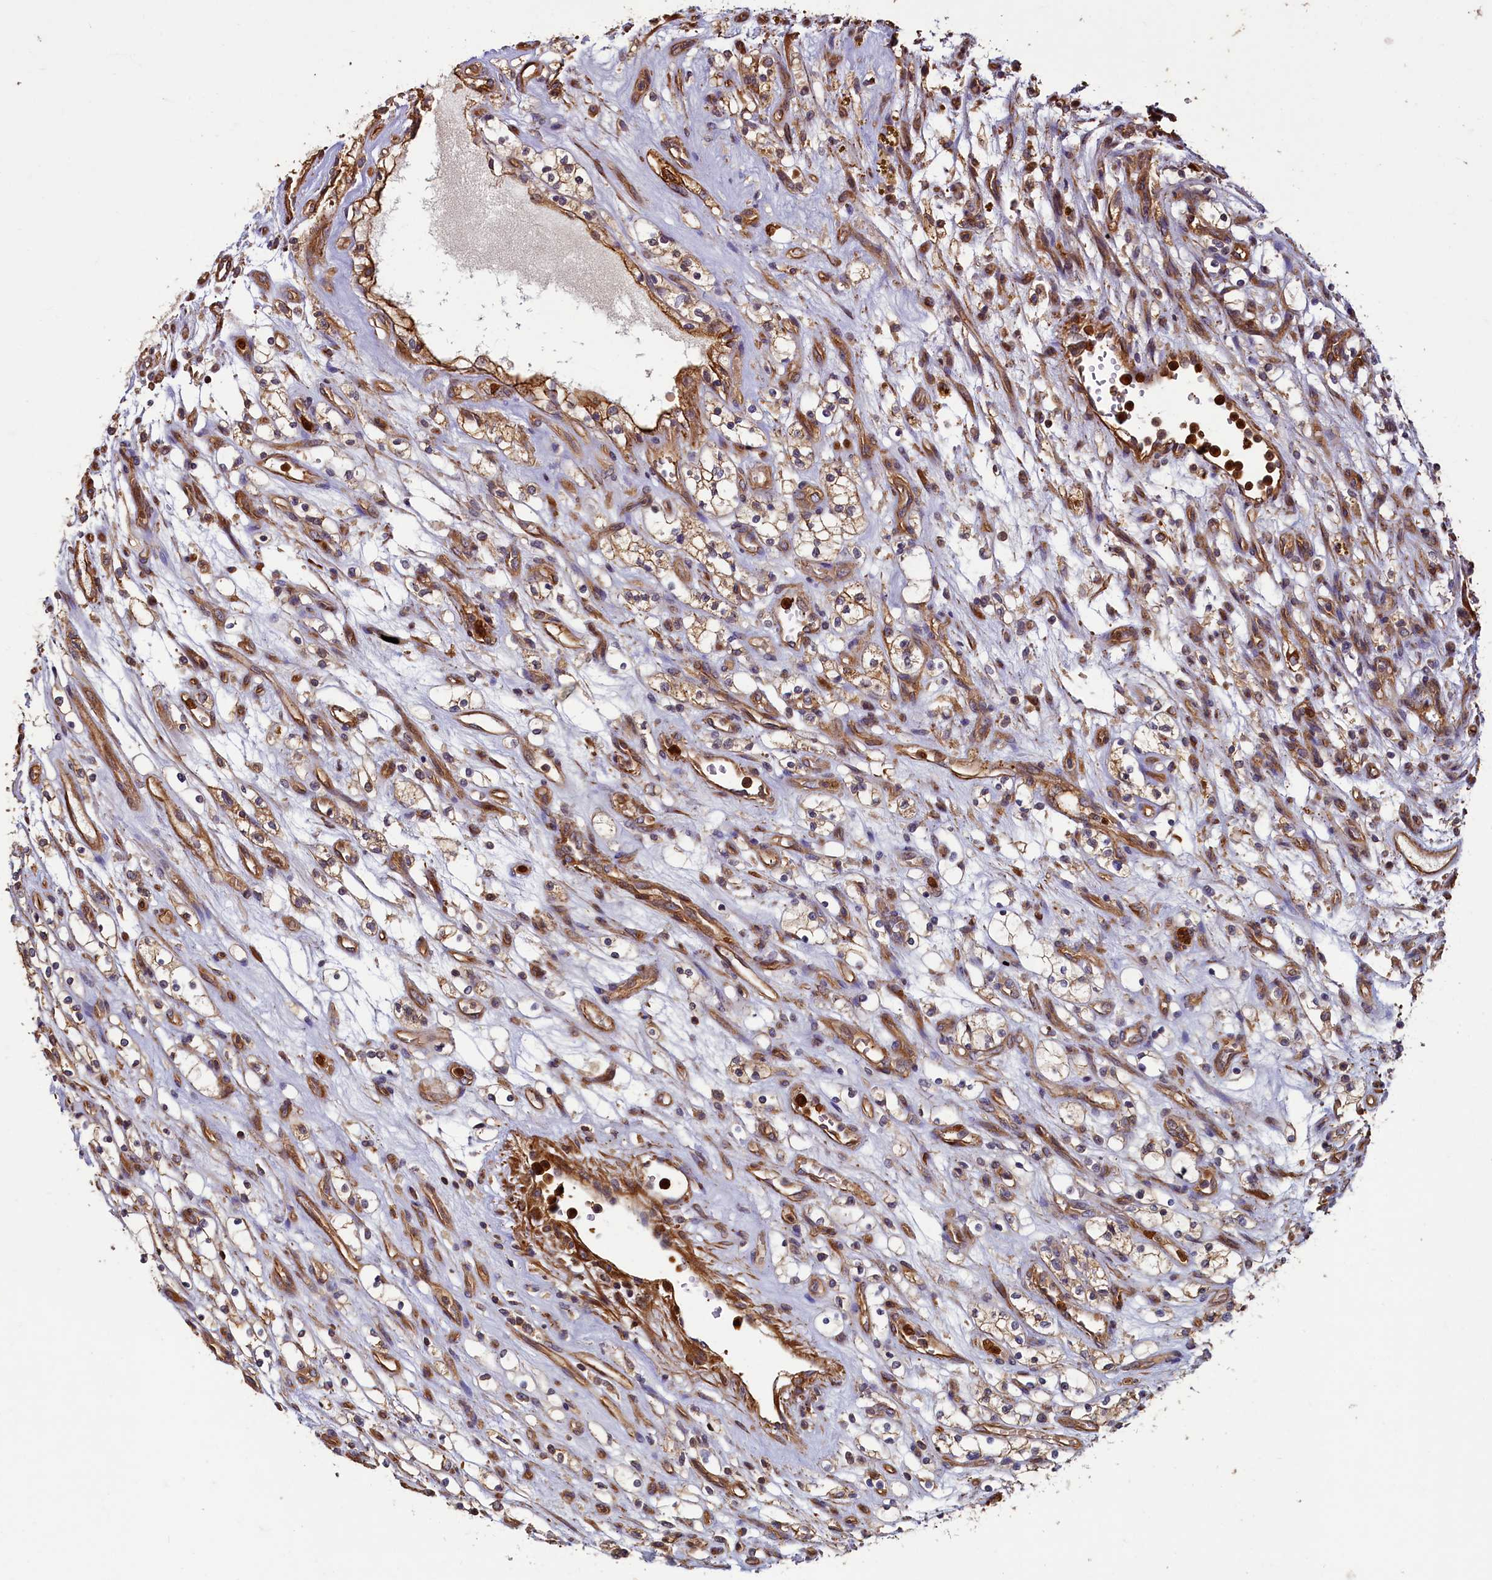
{"staining": {"intensity": "negative", "quantity": "none", "location": "none"}, "tissue": "renal cancer", "cell_type": "Tumor cells", "image_type": "cancer", "snomed": [{"axis": "morphology", "description": "Adenocarcinoma, NOS"}, {"axis": "topography", "description": "Kidney"}], "caption": "The image shows no significant staining in tumor cells of renal cancer.", "gene": "CCDC102B", "patient": {"sex": "female", "age": 69}}